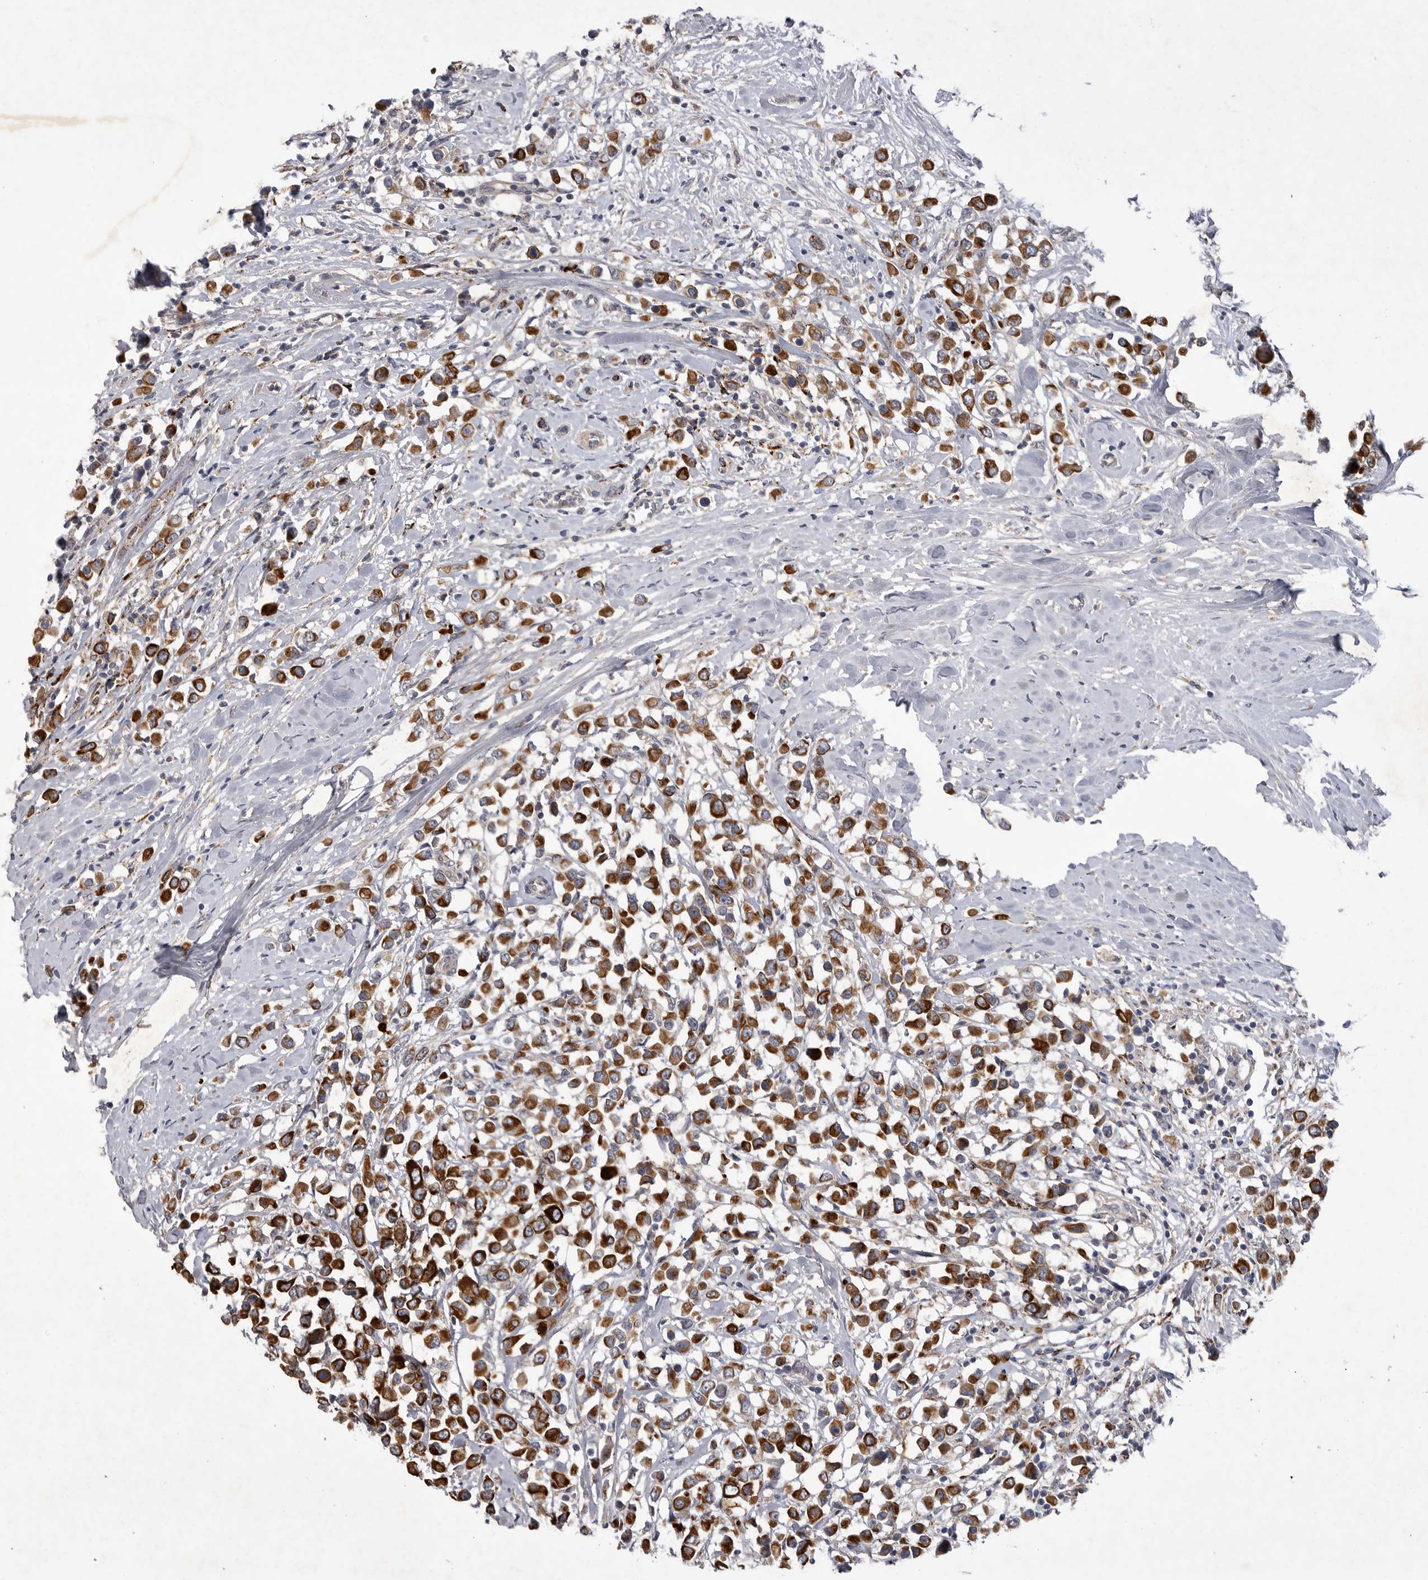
{"staining": {"intensity": "strong", "quantity": ">75%", "location": "cytoplasmic/membranous"}, "tissue": "breast cancer", "cell_type": "Tumor cells", "image_type": "cancer", "snomed": [{"axis": "morphology", "description": "Duct carcinoma"}, {"axis": "topography", "description": "Breast"}], "caption": "Immunohistochemical staining of breast cancer (infiltrating ductal carcinoma) reveals strong cytoplasmic/membranous protein positivity in approximately >75% of tumor cells.", "gene": "DHDDS", "patient": {"sex": "female", "age": 61}}